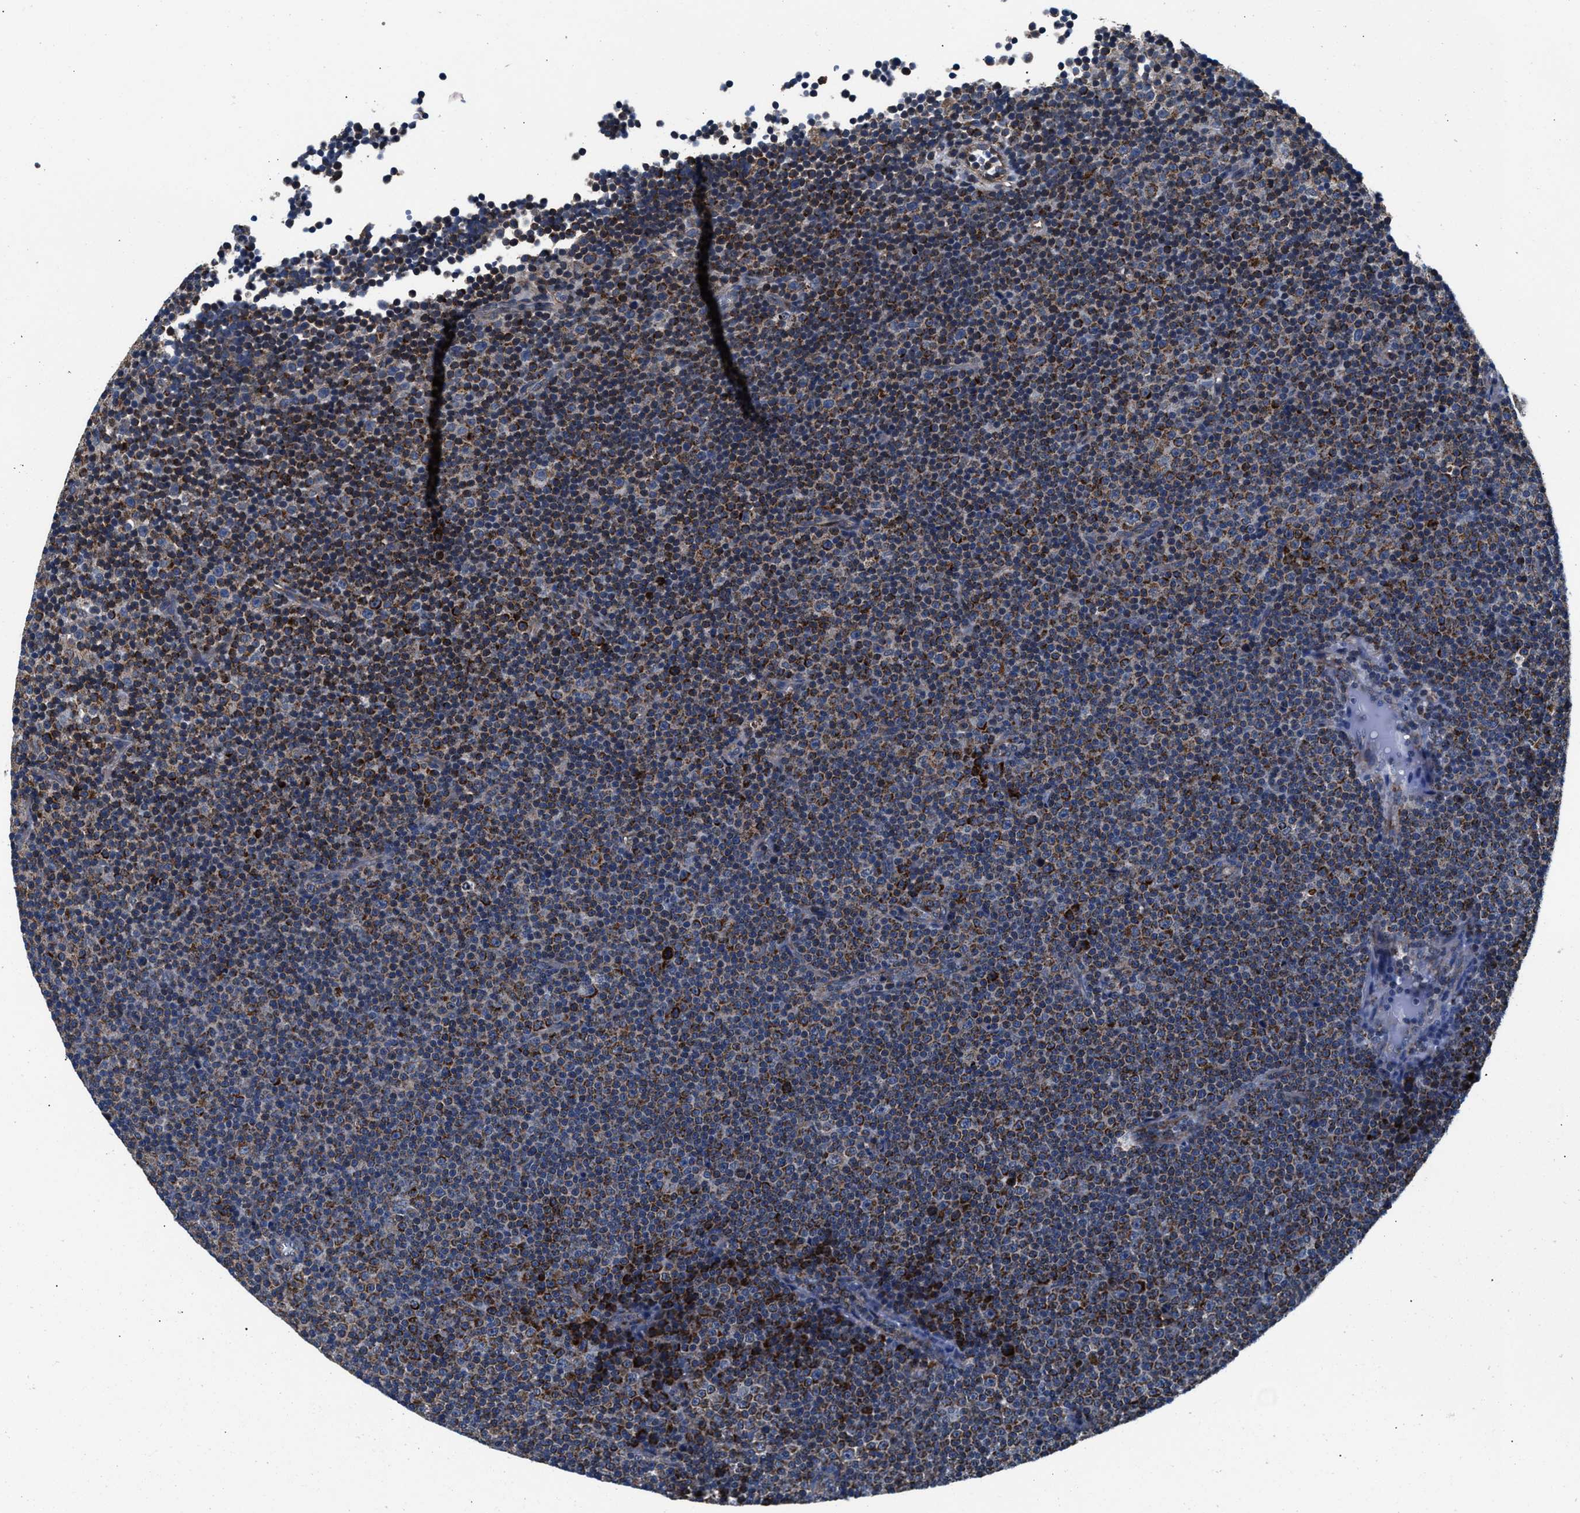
{"staining": {"intensity": "strong", "quantity": "25%-75%", "location": "cytoplasmic/membranous"}, "tissue": "lymphoma", "cell_type": "Tumor cells", "image_type": "cancer", "snomed": [{"axis": "morphology", "description": "Malignant lymphoma, non-Hodgkin's type, Low grade"}, {"axis": "topography", "description": "Lymph node"}], "caption": "Approximately 25%-75% of tumor cells in human low-grade malignant lymphoma, non-Hodgkin's type reveal strong cytoplasmic/membranous protein staining as visualized by brown immunohistochemical staining.", "gene": "NKTR", "patient": {"sex": "female", "age": 67}}